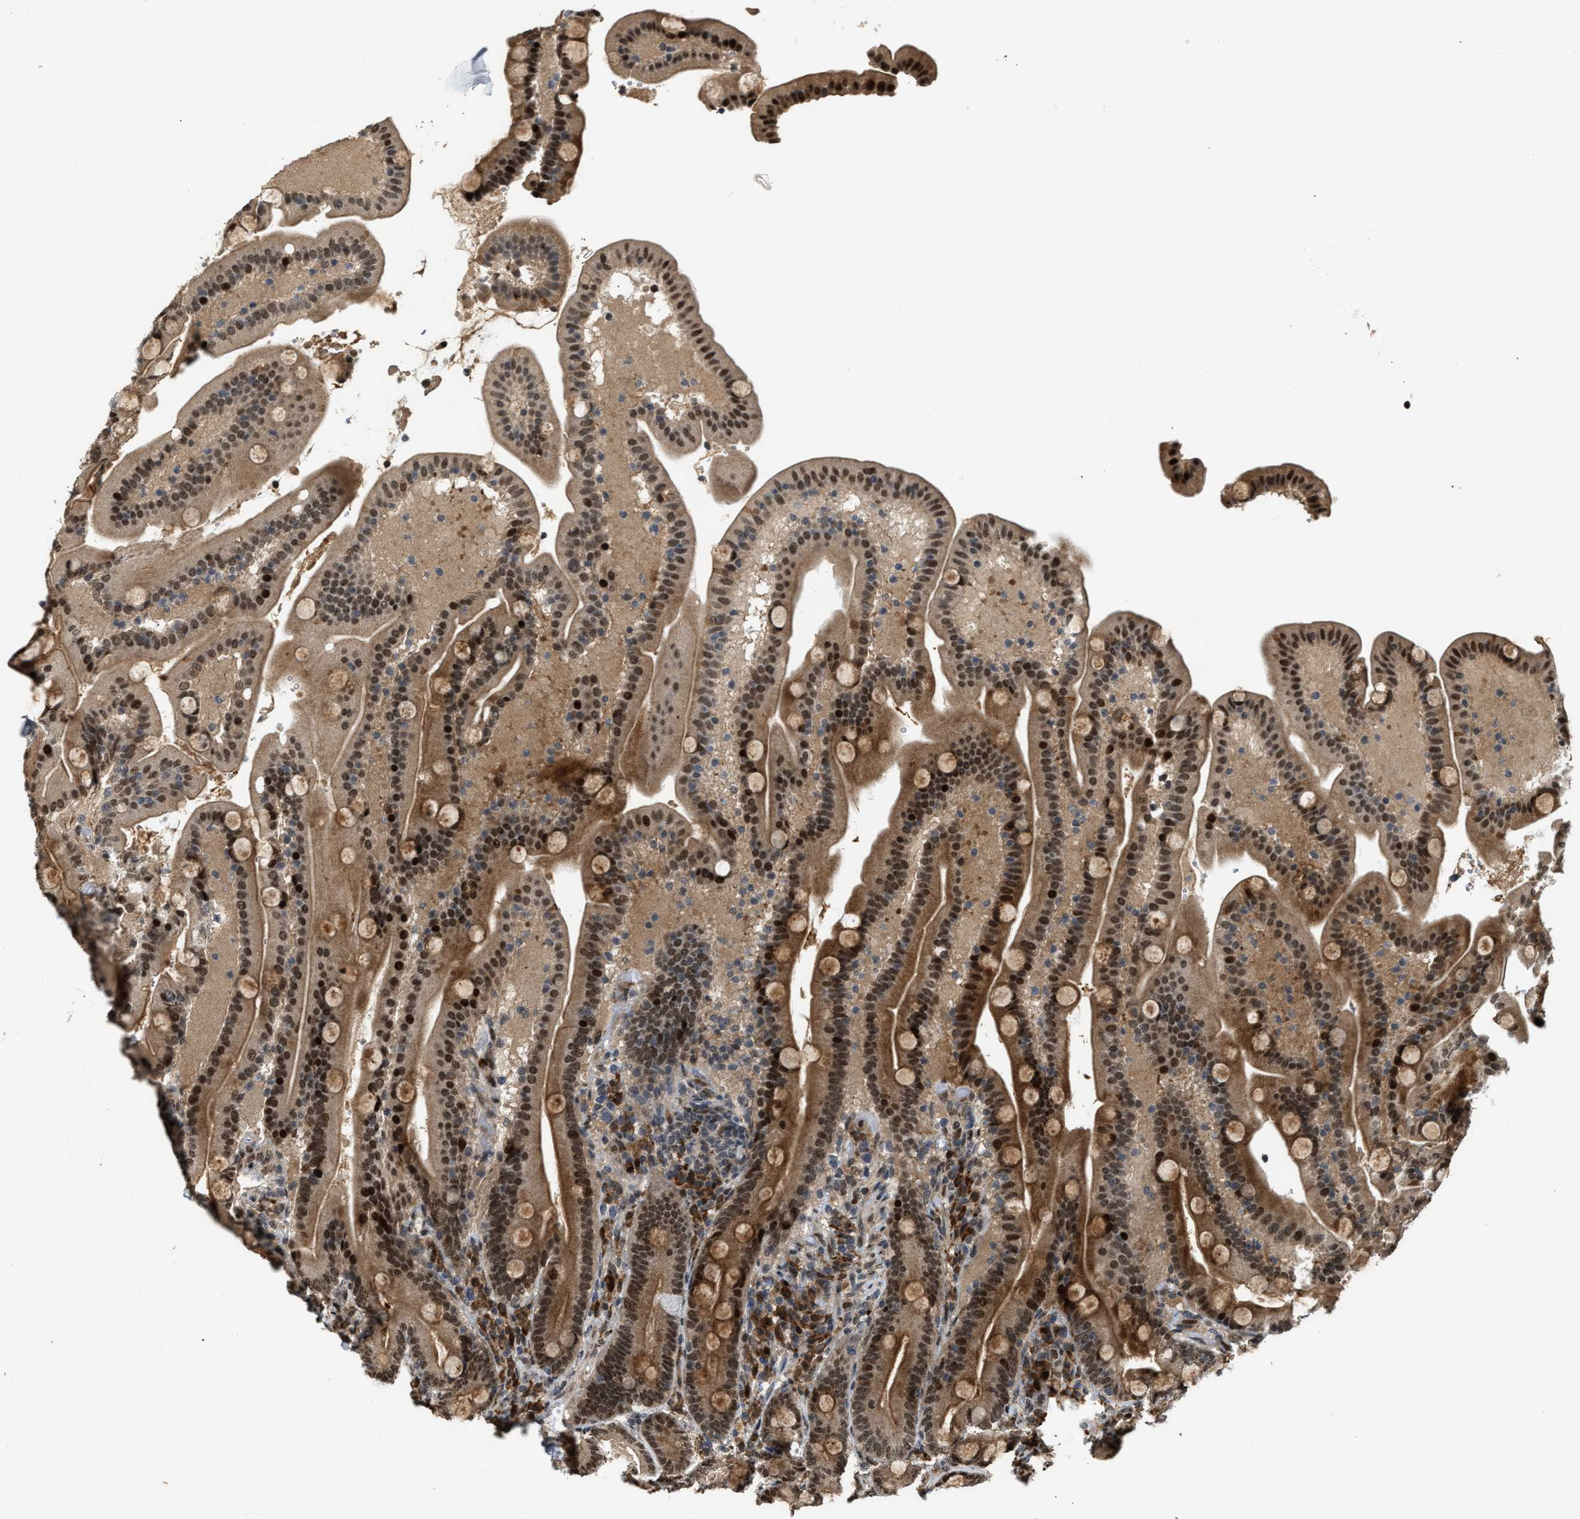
{"staining": {"intensity": "strong", "quantity": ">75%", "location": "cytoplasmic/membranous,nuclear"}, "tissue": "duodenum", "cell_type": "Glandular cells", "image_type": "normal", "snomed": [{"axis": "morphology", "description": "Normal tissue, NOS"}, {"axis": "topography", "description": "Duodenum"}], "caption": "Immunohistochemical staining of benign duodenum shows strong cytoplasmic/membranous,nuclear protein staining in approximately >75% of glandular cells.", "gene": "SERTAD2", "patient": {"sex": "male", "age": 54}}